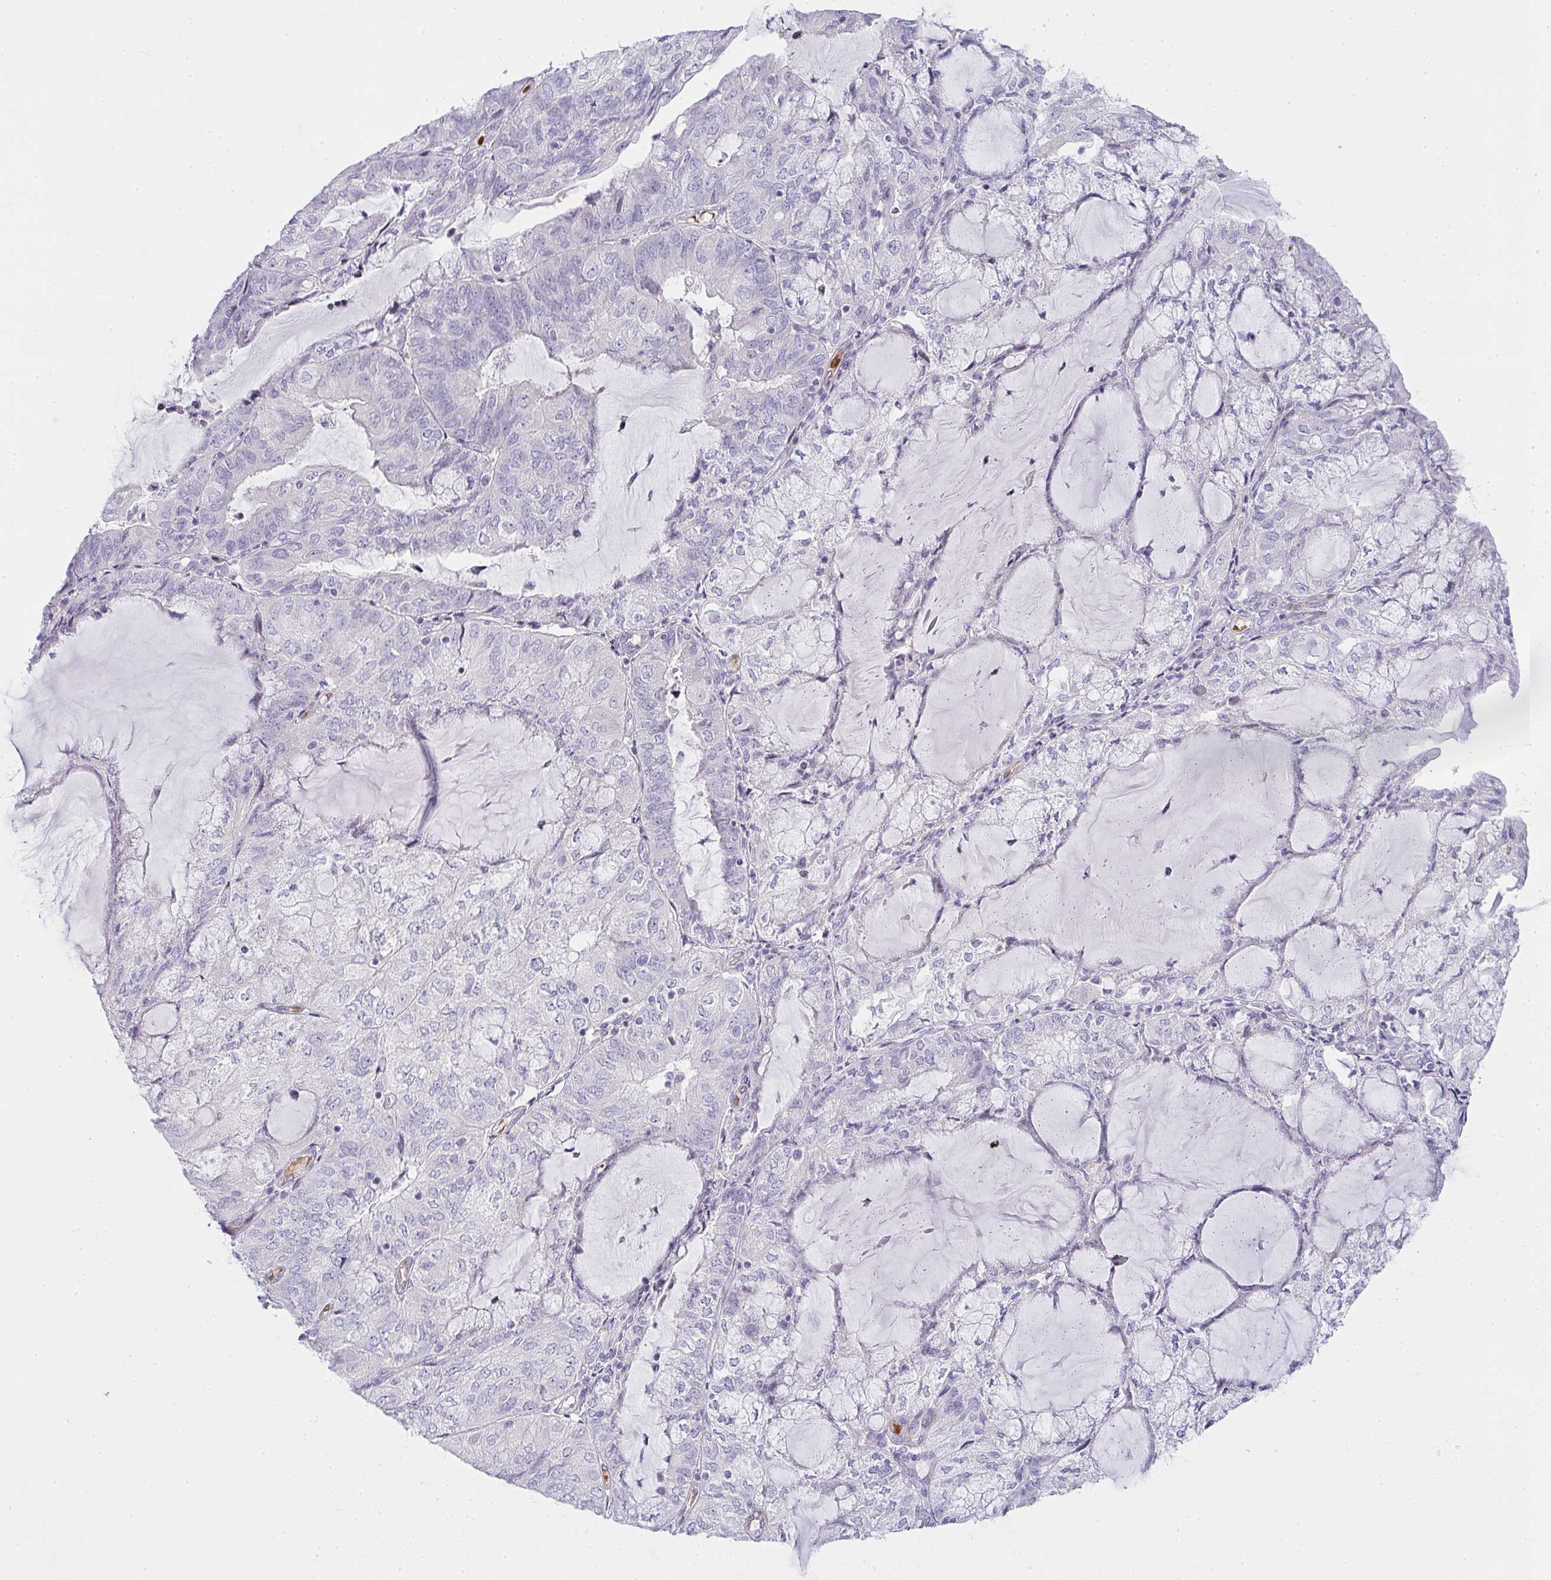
{"staining": {"intensity": "negative", "quantity": "none", "location": "none"}, "tissue": "endometrial cancer", "cell_type": "Tumor cells", "image_type": "cancer", "snomed": [{"axis": "morphology", "description": "Adenocarcinoma, NOS"}, {"axis": "topography", "description": "Endometrium"}], "caption": "This is an immunohistochemistry (IHC) histopathology image of endometrial cancer. There is no positivity in tumor cells.", "gene": "ZNF182", "patient": {"sex": "female", "age": 81}}